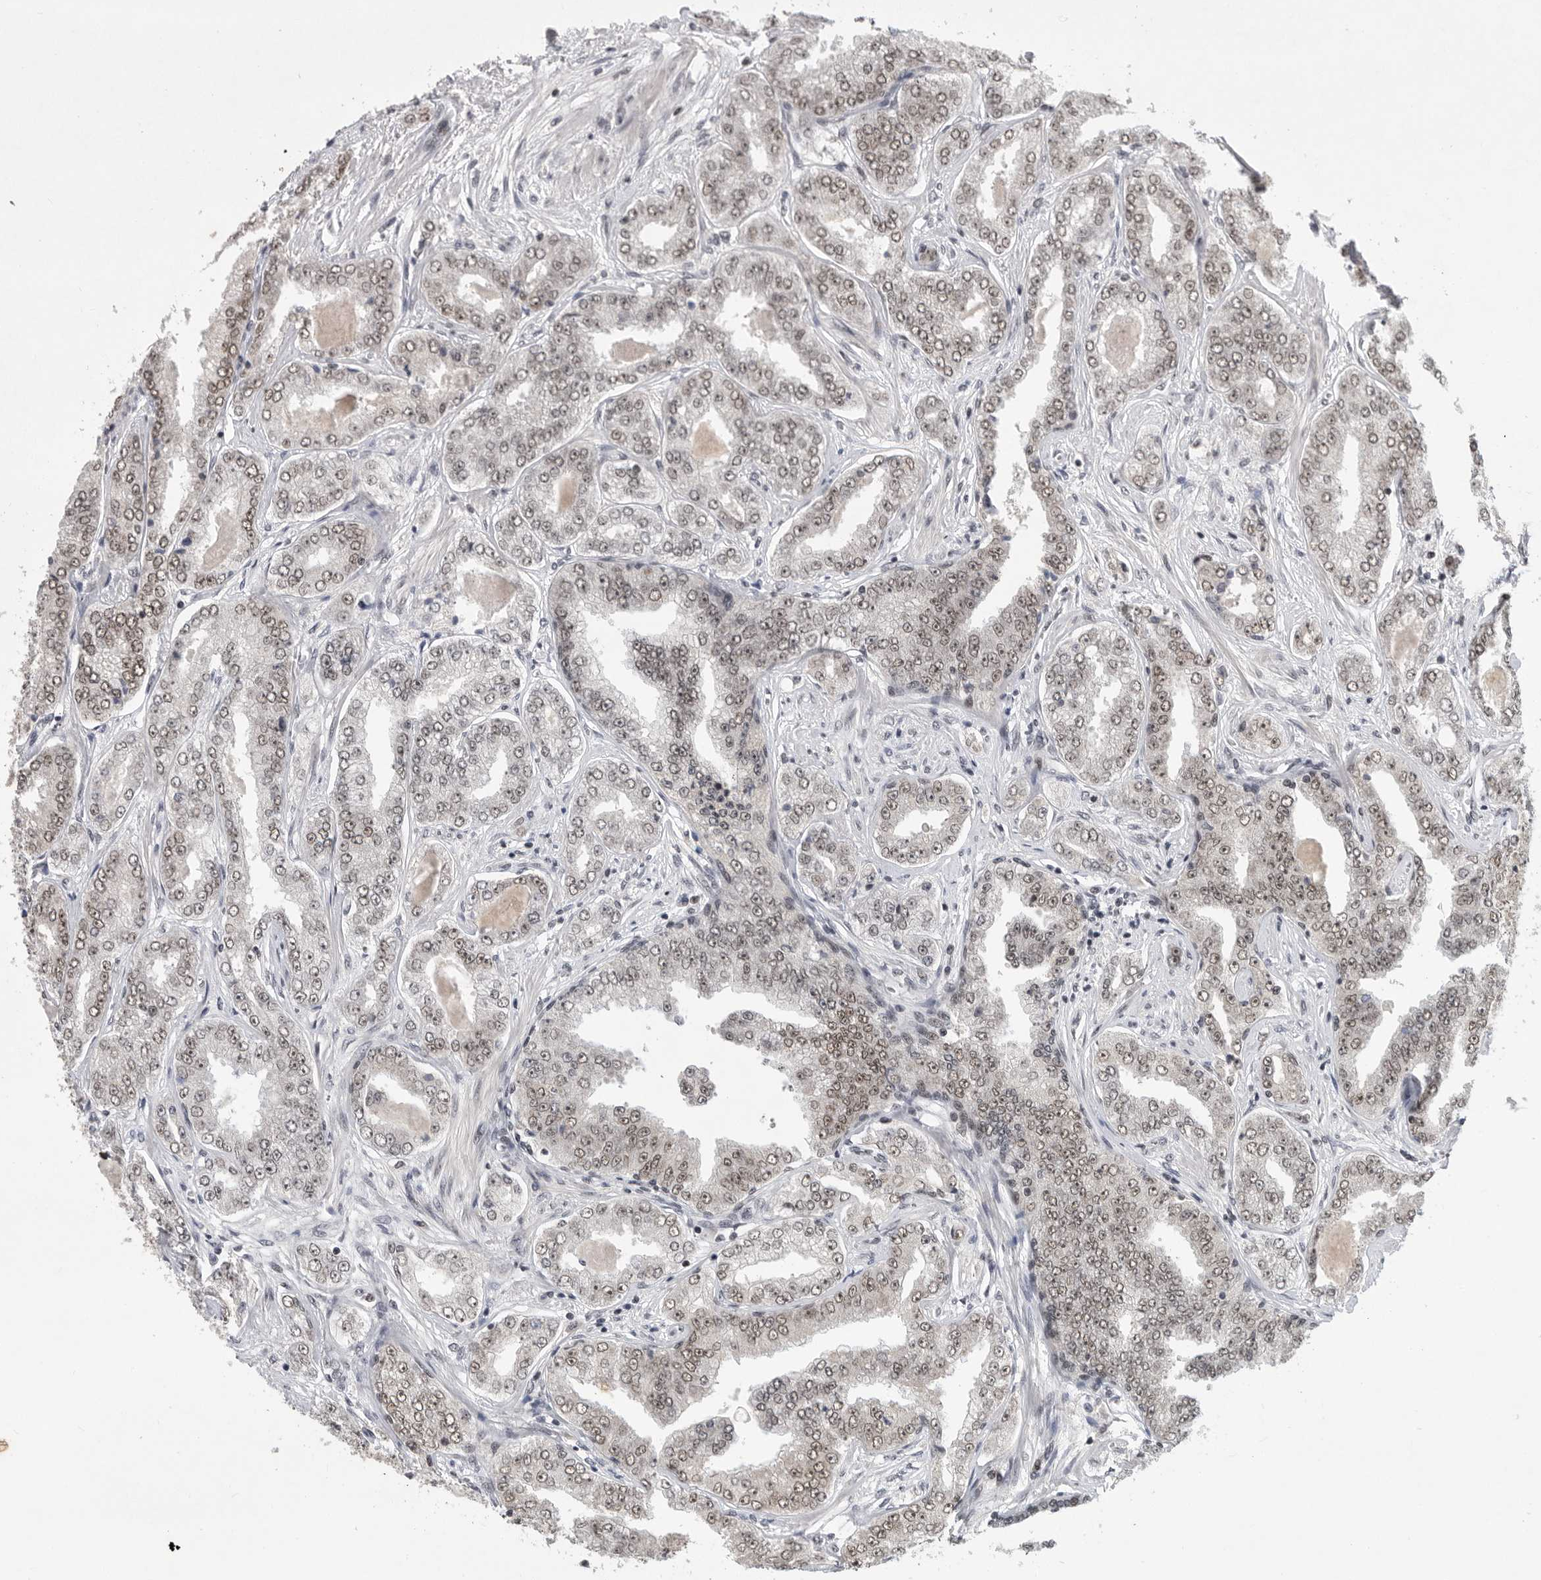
{"staining": {"intensity": "weak", "quantity": "25%-75%", "location": "nuclear"}, "tissue": "prostate cancer", "cell_type": "Tumor cells", "image_type": "cancer", "snomed": [{"axis": "morphology", "description": "Adenocarcinoma, High grade"}, {"axis": "topography", "description": "Prostate"}], "caption": "The histopathology image demonstrates immunohistochemical staining of prostate cancer. There is weak nuclear staining is appreciated in approximately 25%-75% of tumor cells.", "gene": "ZNF830", "patient": {"sex": "male", "age": 71}}